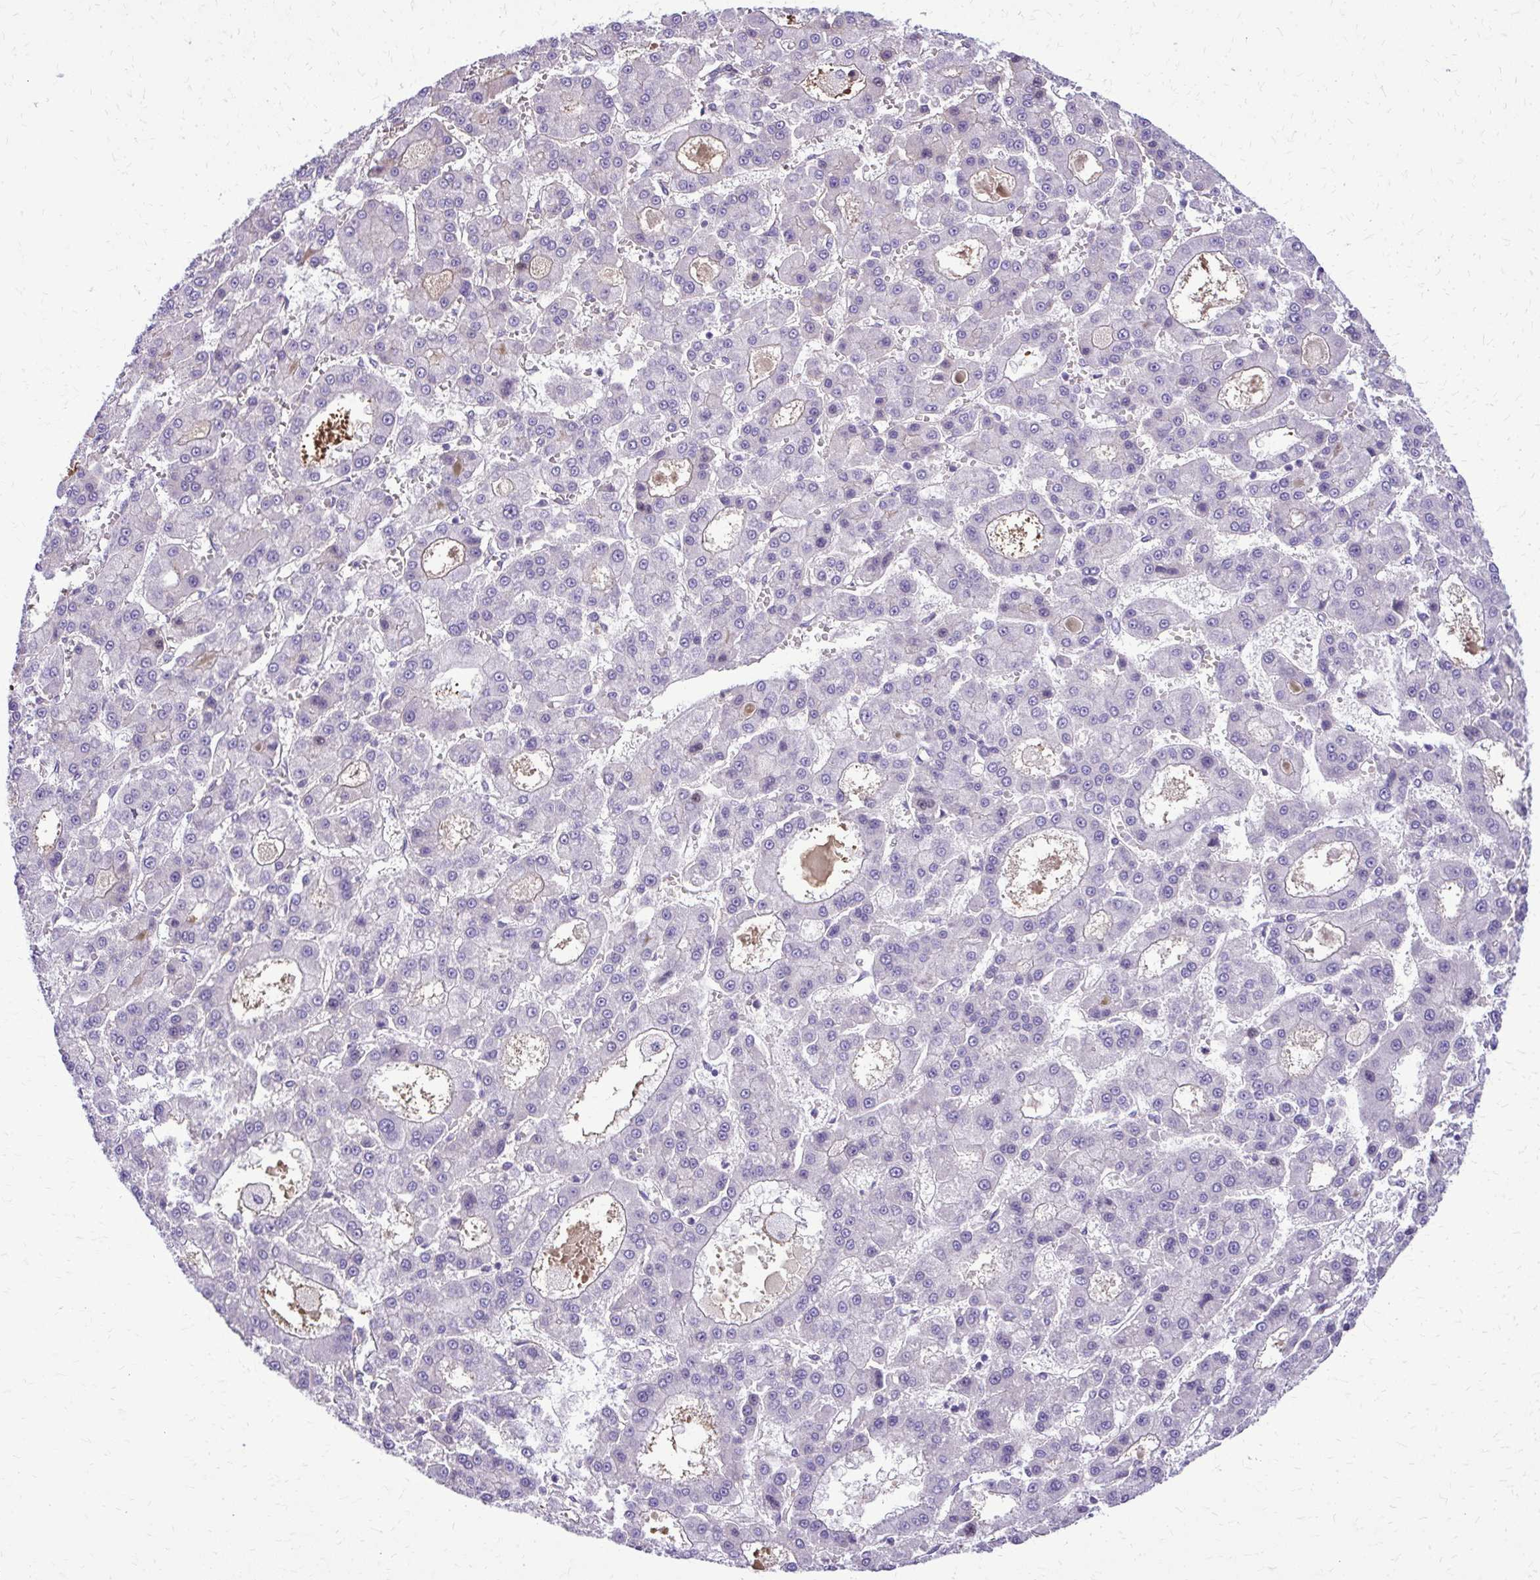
{"staining": {"intensity": "weak", "quantity": "<25%", "location": "cytoplasmic/membranous"}, "tissue": "liver cancer", "cell_type": "Tumor cells", "image_type": "cancer", "snomed": [{"axis": "morphology", "description": "Carcinoma, Hepatocellular, NOS"}, {"axis": "topography", "description": "Liver"}], "caption": "Immunohistochemistry histopathology image of human liver hepatocellular carcinoma stained for a protein (brown), which shows no staining in tumor cells.", "gene": "RUNDC3B", "patient": {"sex": "male", "age": 70}}